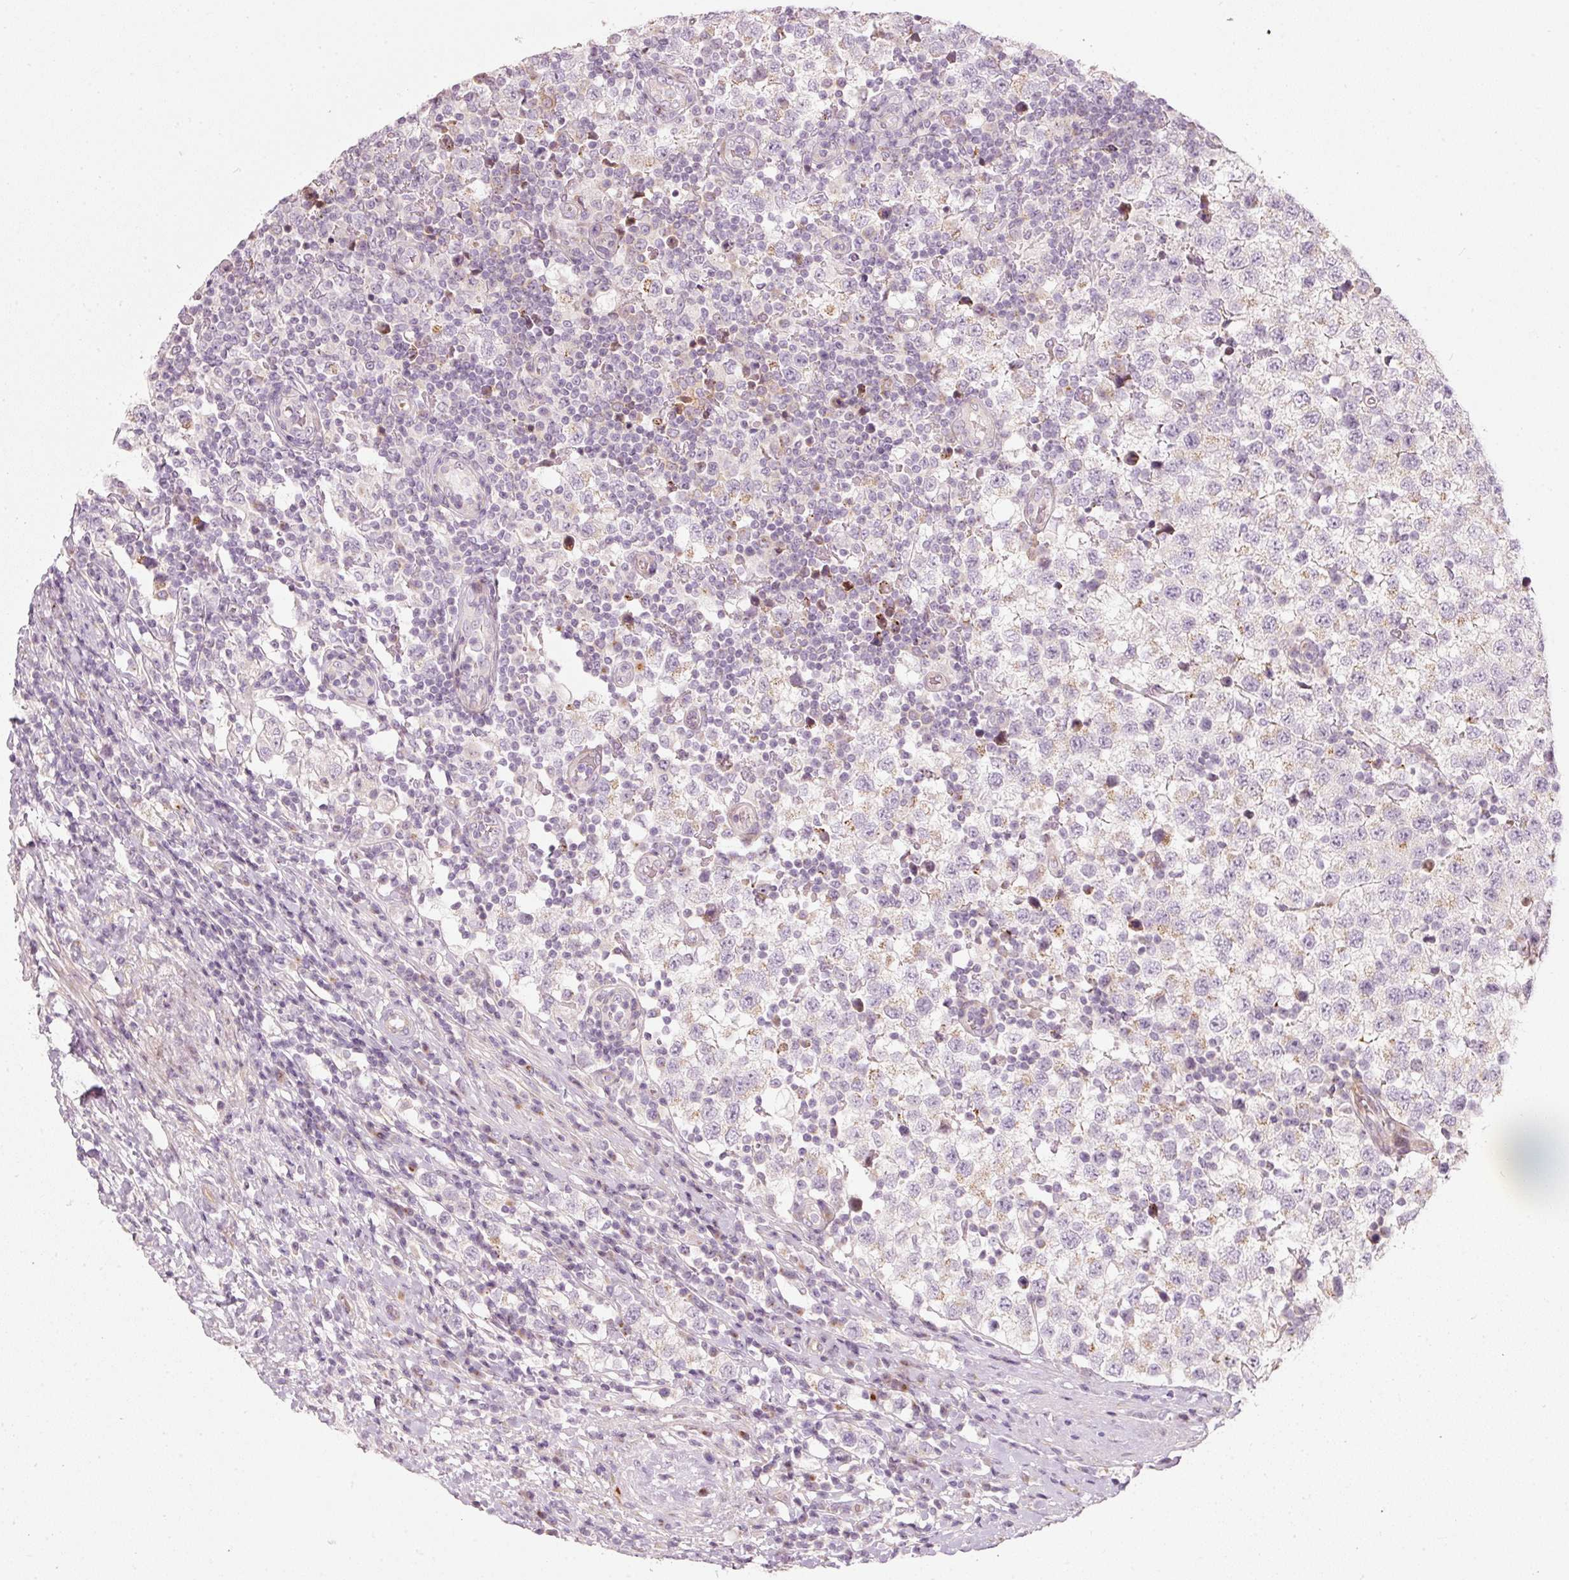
{"staining": {"intensity": "weak", "quantity": "<25%", "location": "cytoplasmic/membranous"}, "tissue": "testis cancer", "cell_type": "Tumor cells", "image_type": "cancer", "snomed": [{"axis": "morphology", "description": "Seminoma, NOS"}, {"axis": "topography", "description": "Testis"}], "caption": "The photomicrograph reveals no significant positivity in tumor cells of seminoma (testis). The staining is performed using DAB (3,3'-diaminobenzidine) brown chromogen with nuclei counter-stained in using hematoxylin.", "gene": "SLC20A1", "patient": {"sex": "male", "age": 34}}